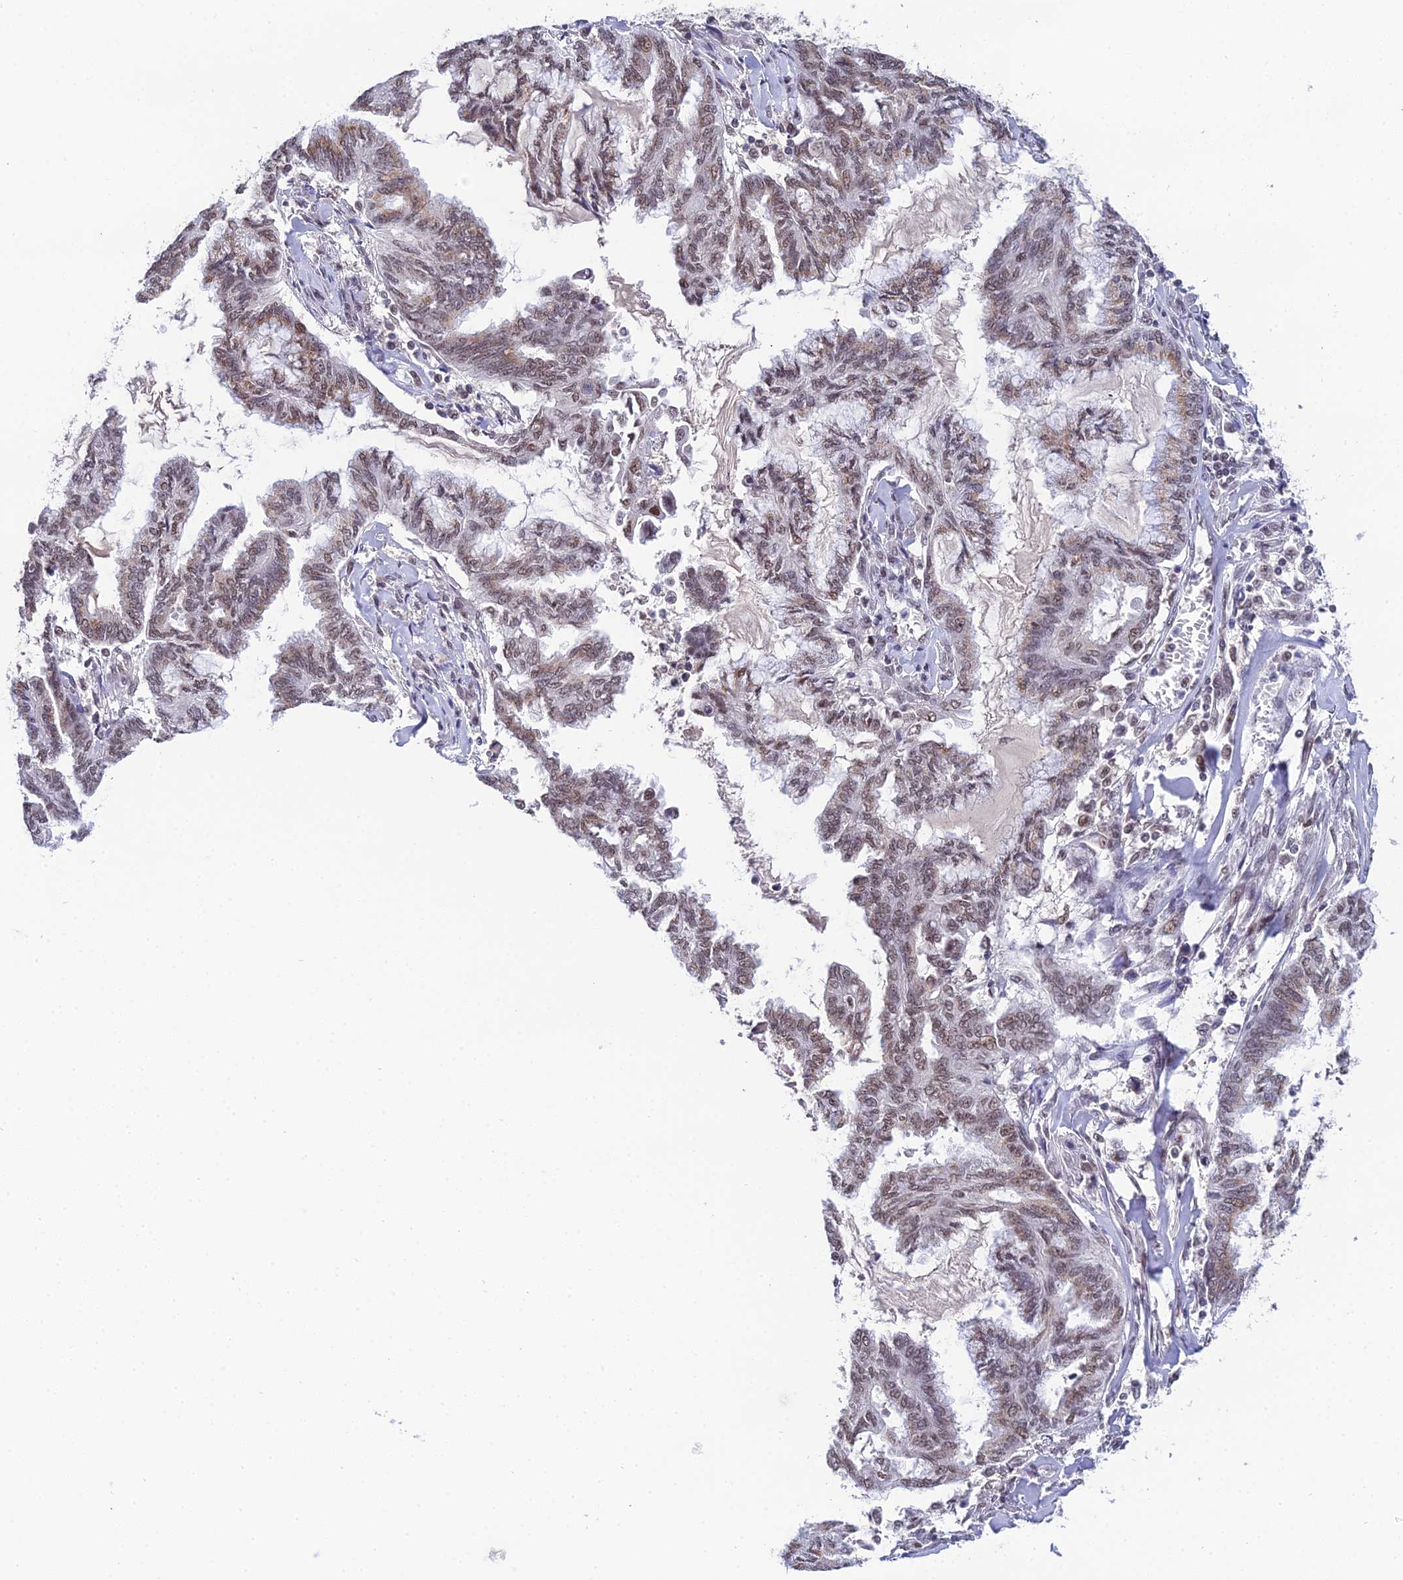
{"staining": {"intensity": "moderate", "quantity": ">75%", "location": "cytoplasmic/membranous,nuclear"}, "tissue": "endometrial cancer", "cell_type": "Tumor cells", "image_type": "cancer", "snomed": [{"axis": "morphology", "description": "Adenocarcinoma, NOS"}, {"axis": "topography", "description": "Endometrium"}], "caption": "A brown stain labels moderate cytoplasmic/membranous and nuclear expression of a protein in adenocarcinoma (endometrial) tumor cells.", "gene": "EXOSC3", "patient": {"sex": "female", "age": 86}}